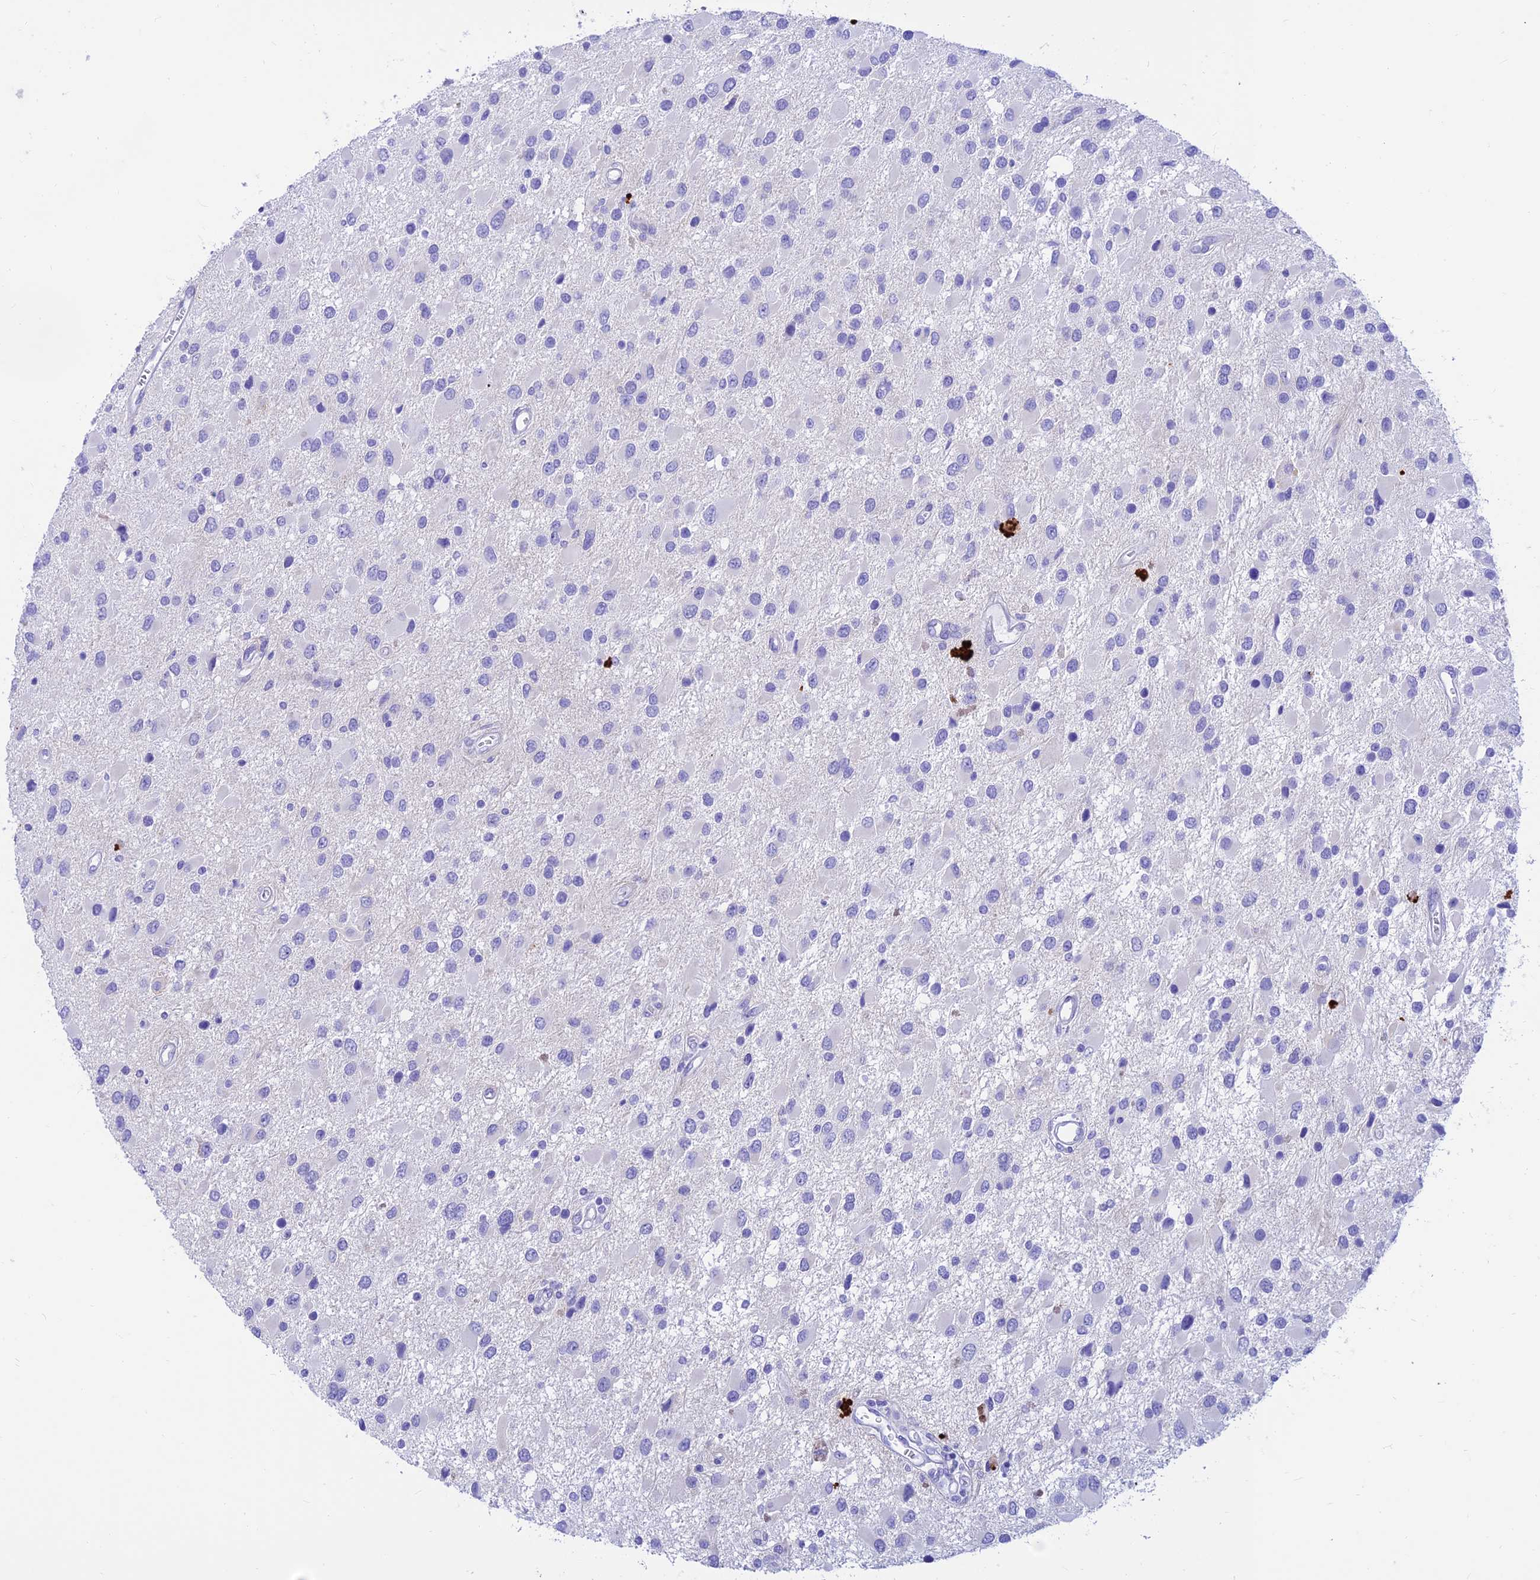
{"staining": {"intensity": "negative", "quantity": "none", "location": "none"}, "tissue": "glioma", "cell_type": "Tumor cells", "image_type": "cancer", "snomed": [{"axis": "morphology", "description": "Glioma, malignant, High grade"}, {"axis": "topography", "description": "Brain"}], "caption": "IHC image of malignant high-grade glioma stained for a protein (brown), which shows no staining in tumor cells.", "gene": "PRNP", "patient": {"sex": "male", "age": 53}}